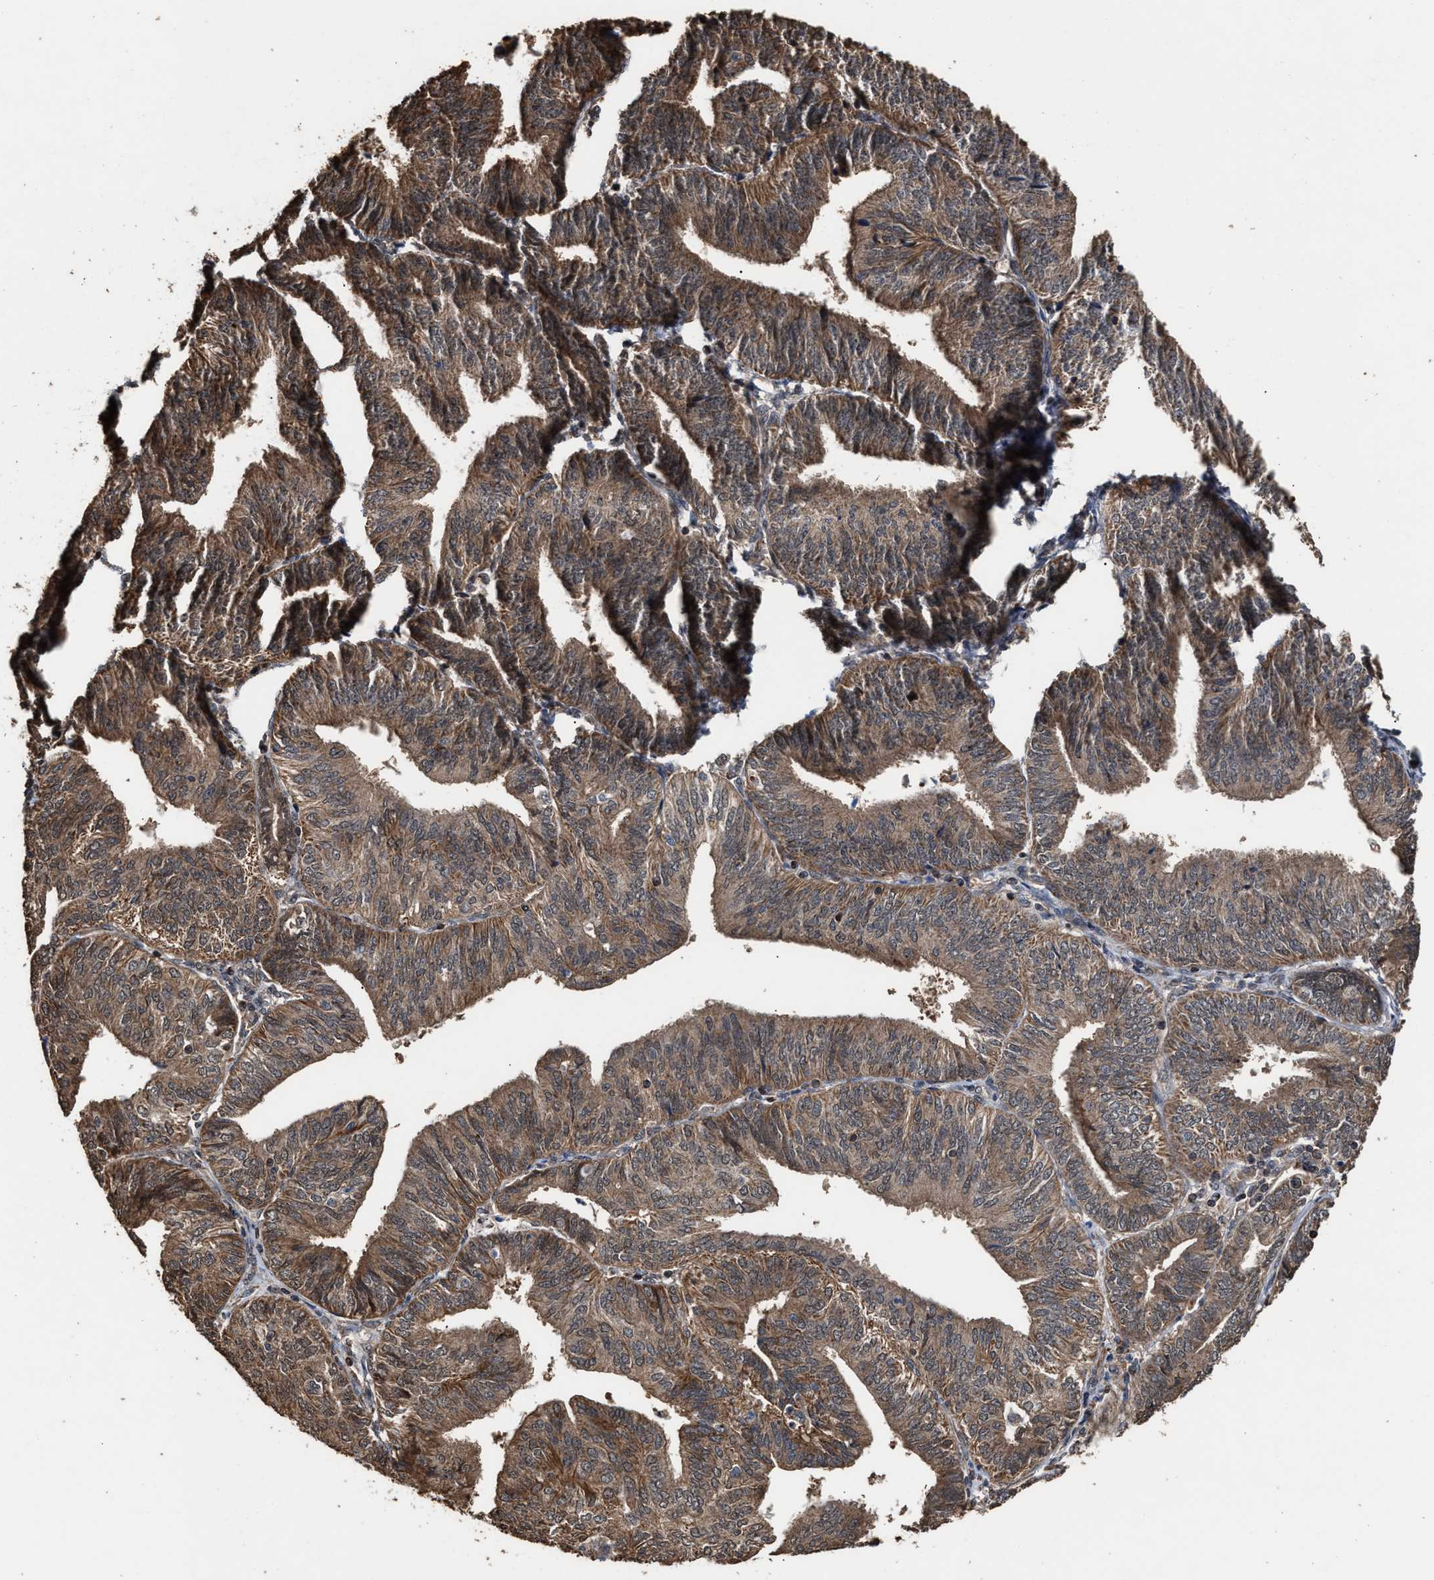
{"staining": {"intensity": "moderate", "quantity": ">75%", "location": "cytoplasmic/membranous"}, "tissue": "endometrial cancer", "cell_type": "Tumor cells", "image_type": "cancer", "snomed": [{"axis": "morphology", "description": "Adenocarcinoma, NOS"}, {"axis": "topography", "description": "Endometrium"}], "caption": "Immunohistochemical staining of human endometrial cancer shows medium levels of moderate cytoplasmic/membranous protein positivity in about >75% of tumor cells.", "gene": "ZNHIT6", "patient": {"sex": "female", "age": 58}}